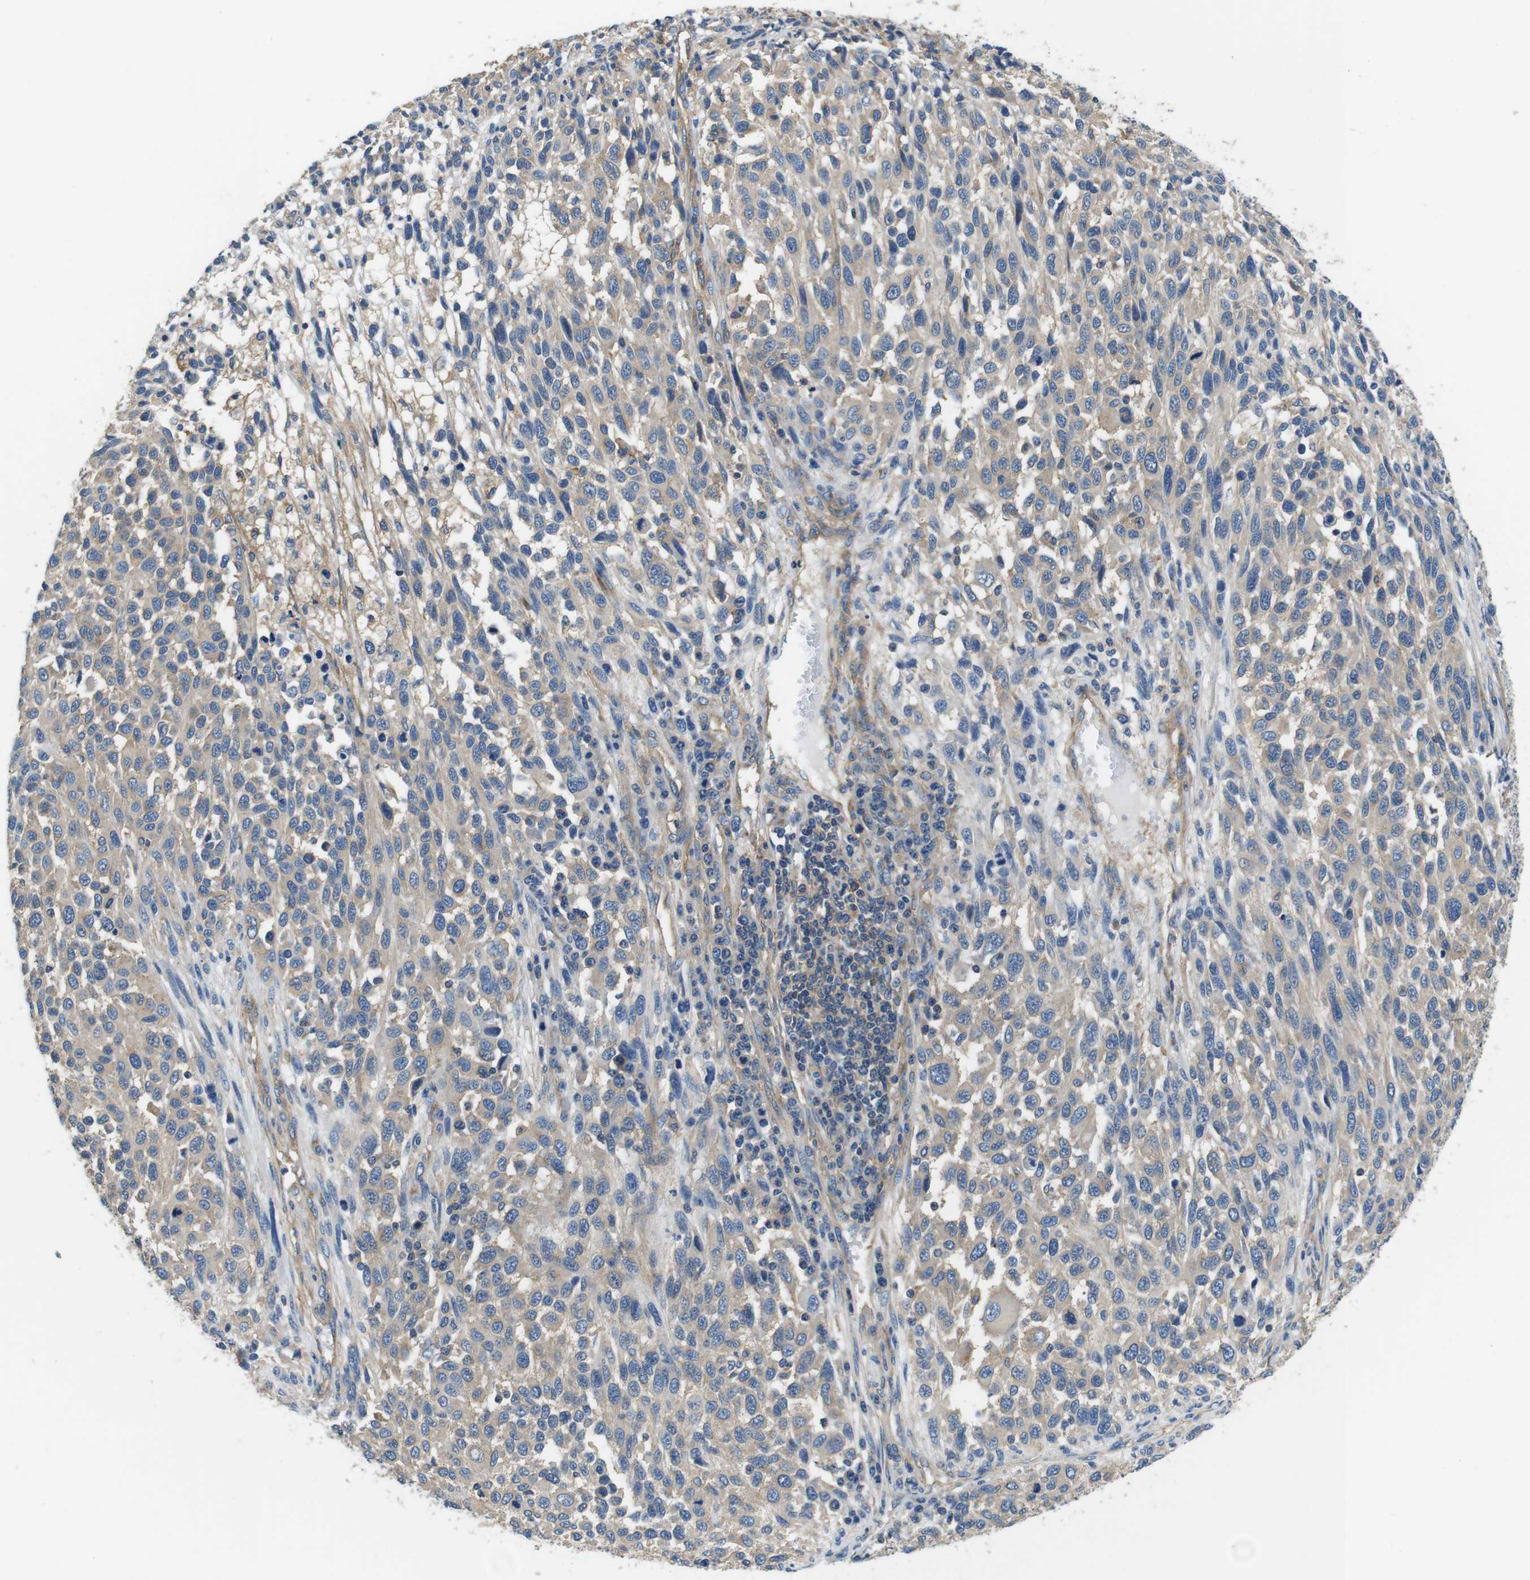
{"staining": {"intensity": "weak", "quantity": "25%-75%", "location": "cytoplasmic/membranous"}, "tissue": "melanoma", "cell_type": "Tumor cells", "image_type": "cancer", "snomed": [{"axis": "morphology", "description": "Malignant melanoma, Metastatic site"}, {"axis": "topography", "description": "Lymph node"}], "caption": "The immunohistochemical stain shows weak cytoplasmic/membranous expression in tumor cells of malignant melanoma (metastatic site) tissue. The staining is performed using DAB (3,3'-diaminobenzidine) brown chromogen to label protein expression. The nuclei are counter-stained blue using hematoxylin.", "gene": "DENND4C", "patient": {"sex": "male", "age": 61}}